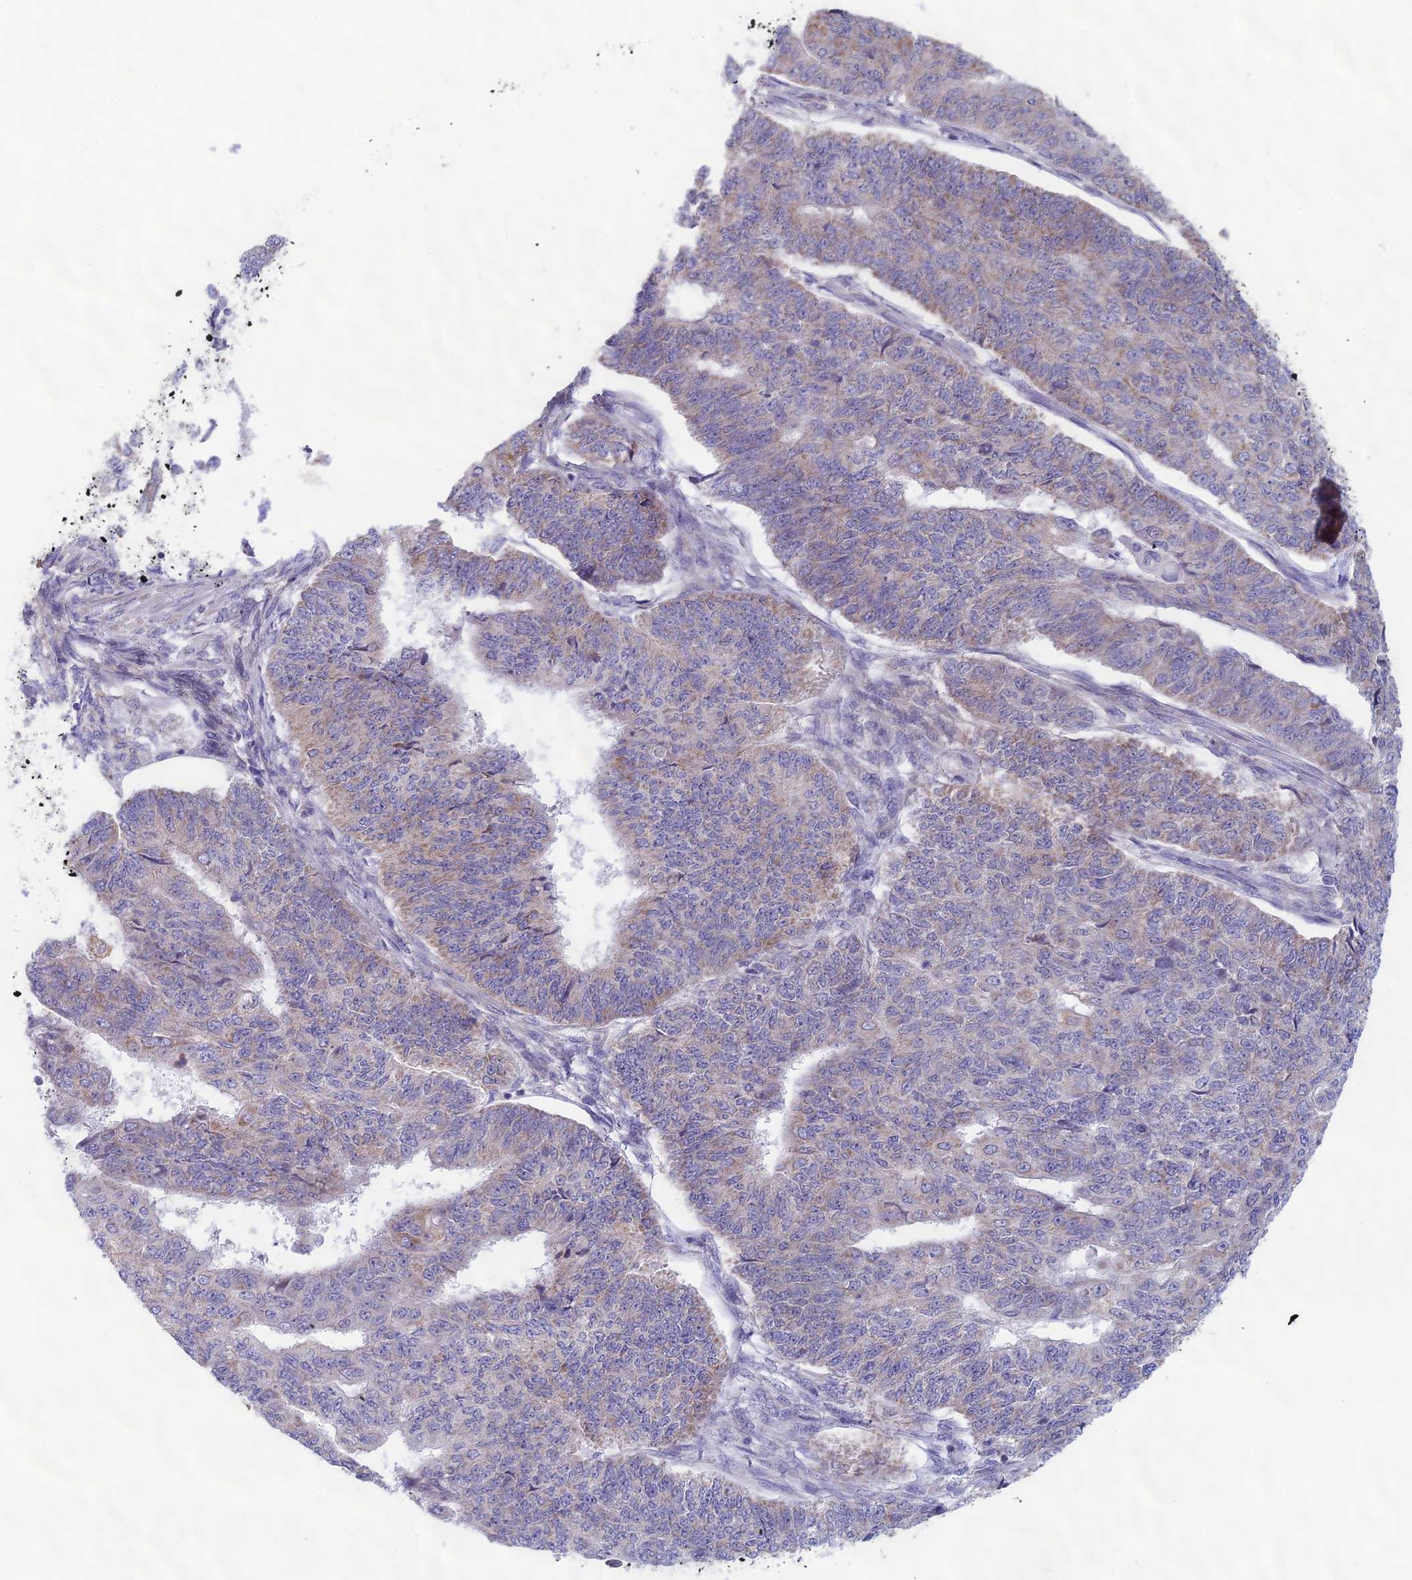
{"staining": {"intensity": "weak", "quantity": "<25%", "location": "cytoplasmic/membranous"}, "tissue": "endometrial cancer", "cell_type": "Tumor cells", "image_type": "cancer", "snomed": [{"axis": "morphology", "description": "Adenocarcinoma, NOS"}, {"axis": "topography", "description": "Endometrium"}], "caption": "Tumor cells are negative for brown protein staining in endometrial adenocarcinoma.", "gene": "PLAC9", "patient": {"sex": "female", "age": 32}}